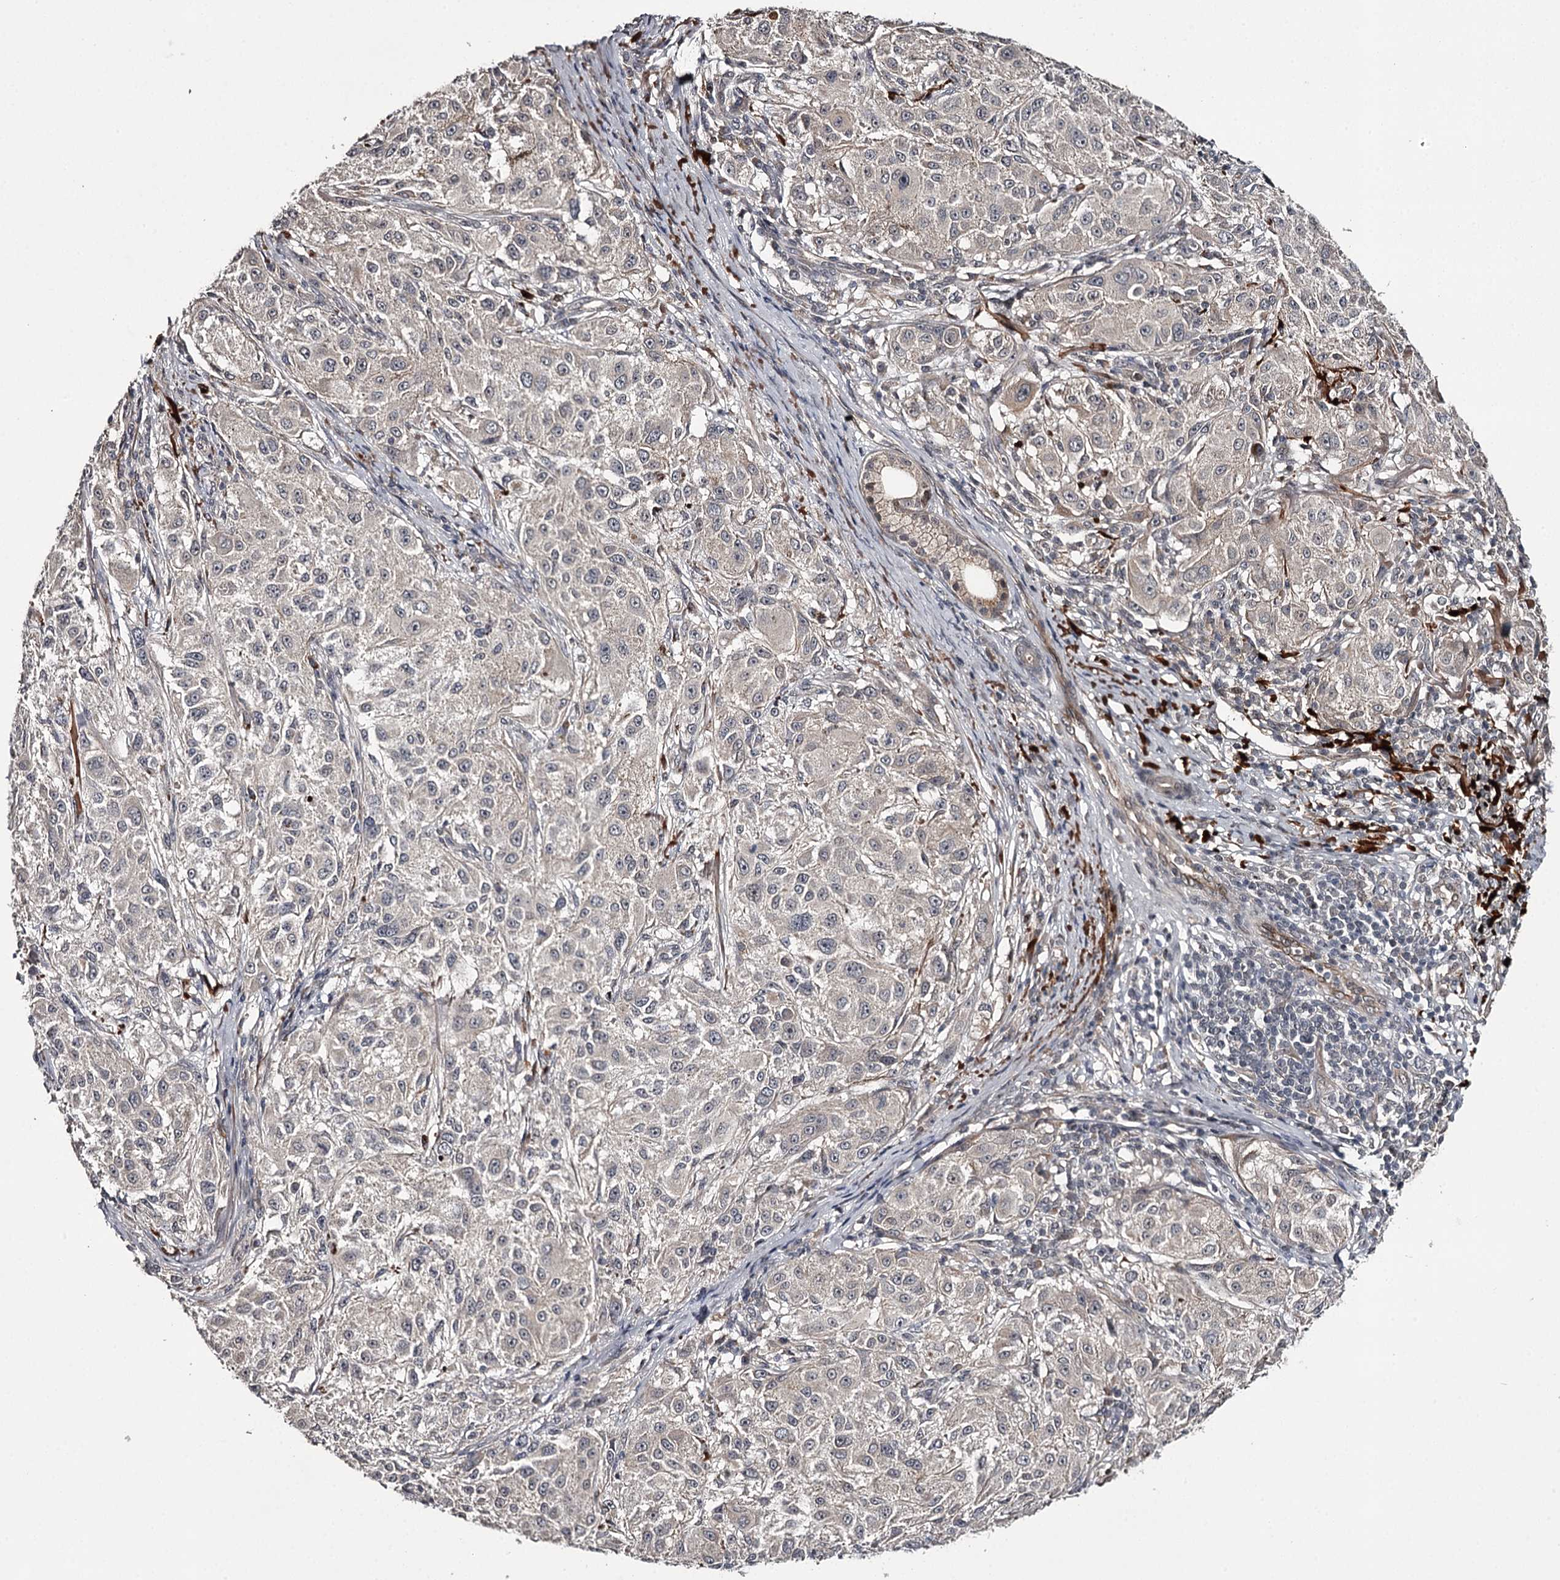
{"staining": {"intensity": "negative", "quantity": "none", "location": "none"}, "tissue": "melanoma", "cell_type": "Tumor cells", "image_type": "cancer", "snomed": [{"axis": "morphology", "description": "Necrosis, NOS"}, {"axis": "morphology", "description": "Malignant melanoma, NOS"}, {"axis": "topography", "description": "Skin"}], "caption": "DAB immunohistochemical staining of human malignant melanoma exhibits no significant expression in tumor cells.", "gene": "CWF19L2", "patient": {"sex": "female", "age": 87}}